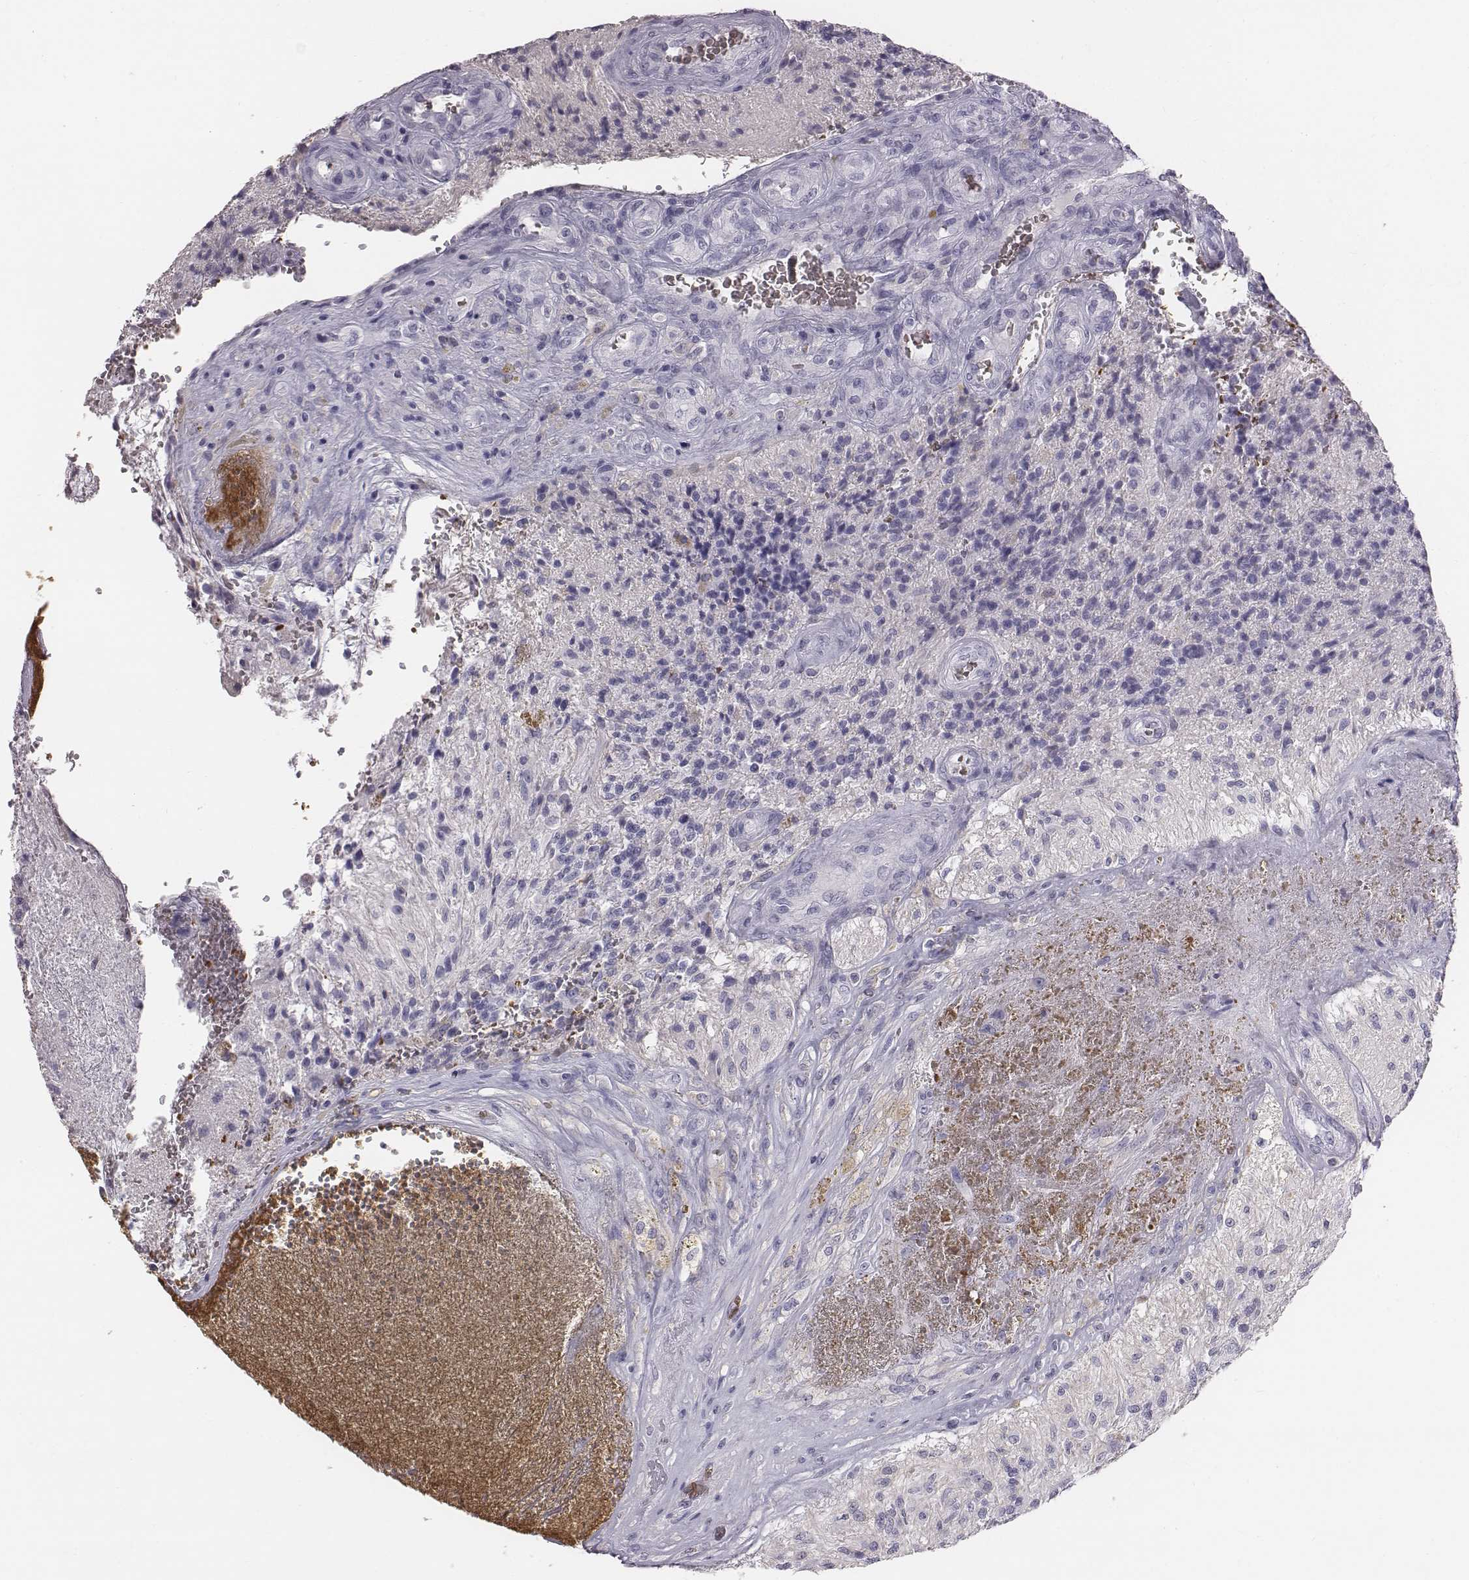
{"staining": {"intensity": "negative", "quantity": "none", "location": "none"}, "tissue": "glioma", "cell_type": "Tumor cells", "image_type": "cancer", "snomed": [{"axis": "morphology", "description": "Glioma, malignant, High grade"}, {"axis": "topography", "description": "Brain"}], "caption": "This is an immunohistochemistry (IHC) image of human malignant high-grade glioma. There is no staining in tumor cells.", "gene": "HBZ", "patient": {"sex": "male", "age": 56}}